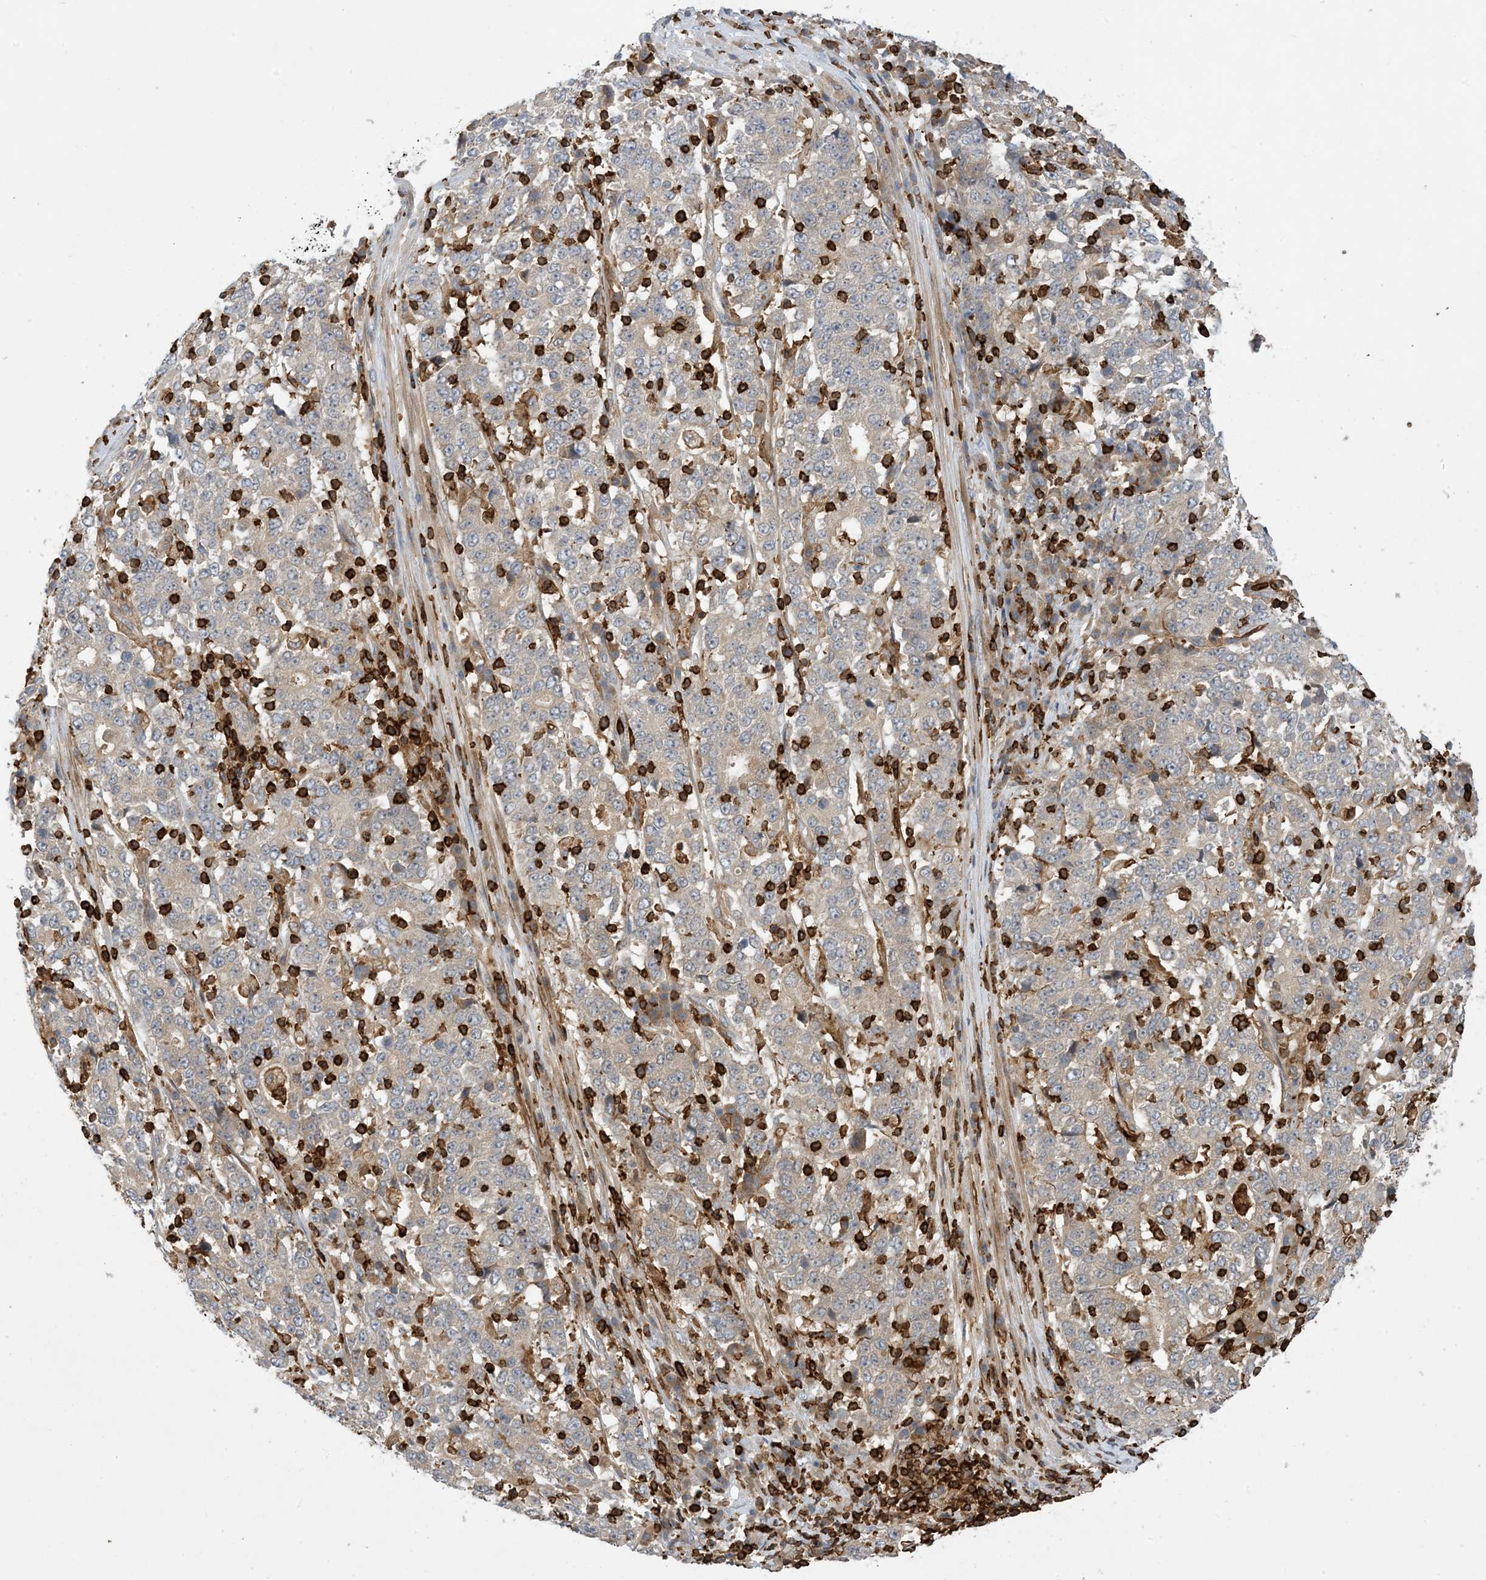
{"staining": {"intensity": "weak", "quantity": "25%-75%", "location": "cytoplasmic/membranous"}, "tissue": "stomach cancer", "cell_type": "Tumor cells", "image_type": "cancer", "snomed": [{"axis": "morphology", "description": "Adenocarcinoma, NOS"}, {"axis": "topography", "description": "Stomach"}], "caption": "Immunohistochemistry (IHC) image of neoplastic tissue: human adenocarcinoma (stomach) stained using IHC shows low levels of weak protein expression localized specifically in the cytoplasmic/membranous of tumor cells, appearing as a cytoplasmic/membranous brown color.", "gene": "AK9", "patient": {"sex": "male", "age": 59}}